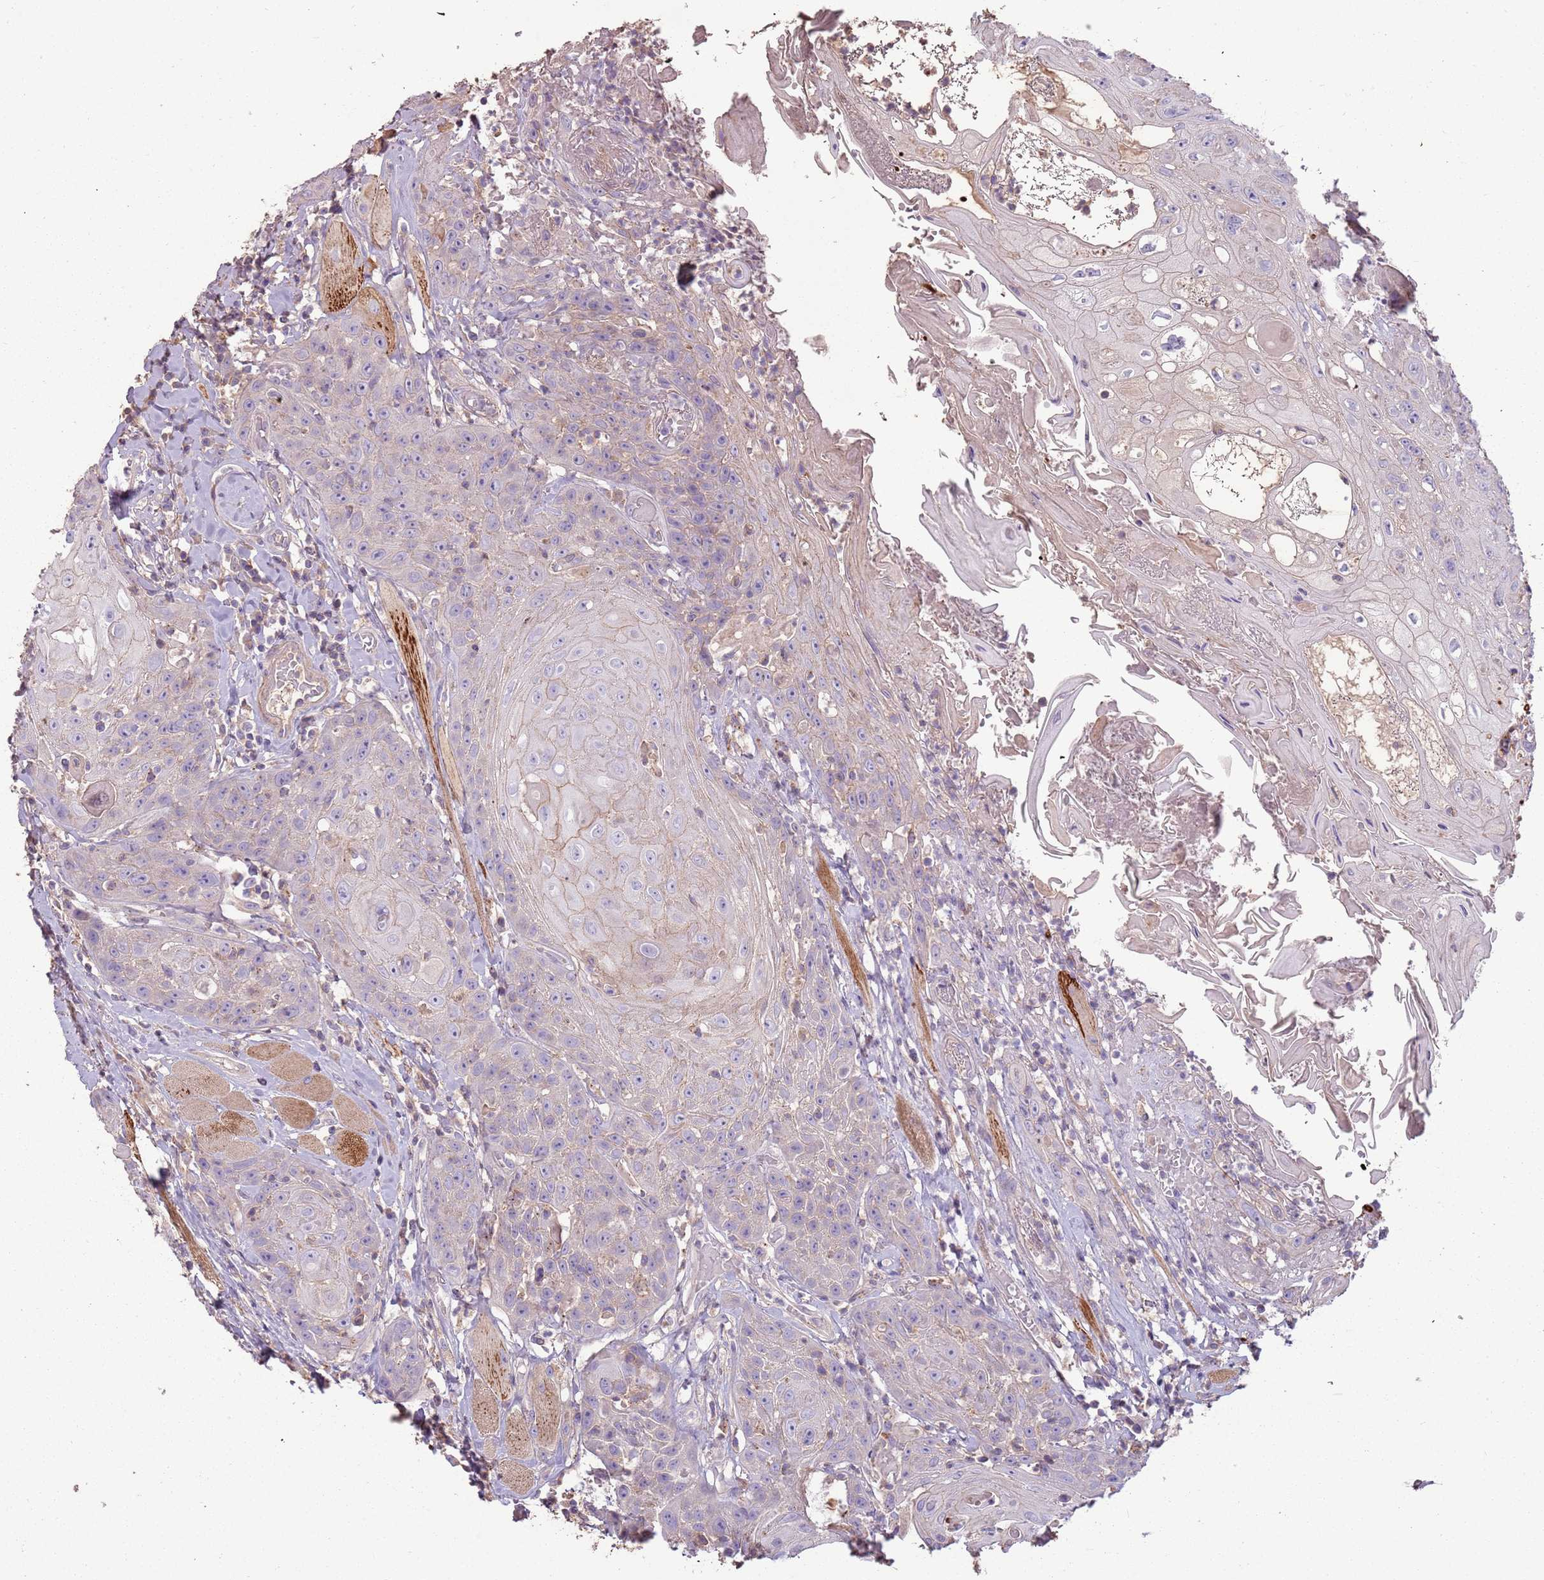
{"staining": {"intensity": "weak", "quantity": "<25%", "location": "cytoplasmic/membranous"}, "tissue": "head and neck cancer", "cell_type": "Tumor cells", "image_type": "cancer", "snomed": [{"axis": "morphology", "description": "Squamous cell carcinoma, NOS"}, {"axis": "topography", "description": "Head-Neck"}], "caption": "Tumor cells show no significant protein positivity in squamous cell carcinoma (head and neck). (Brightfield microscopy of DAB IHC at high magnification).", "gene": "FECH", "patient": {"sex": "female", "age": 59}}